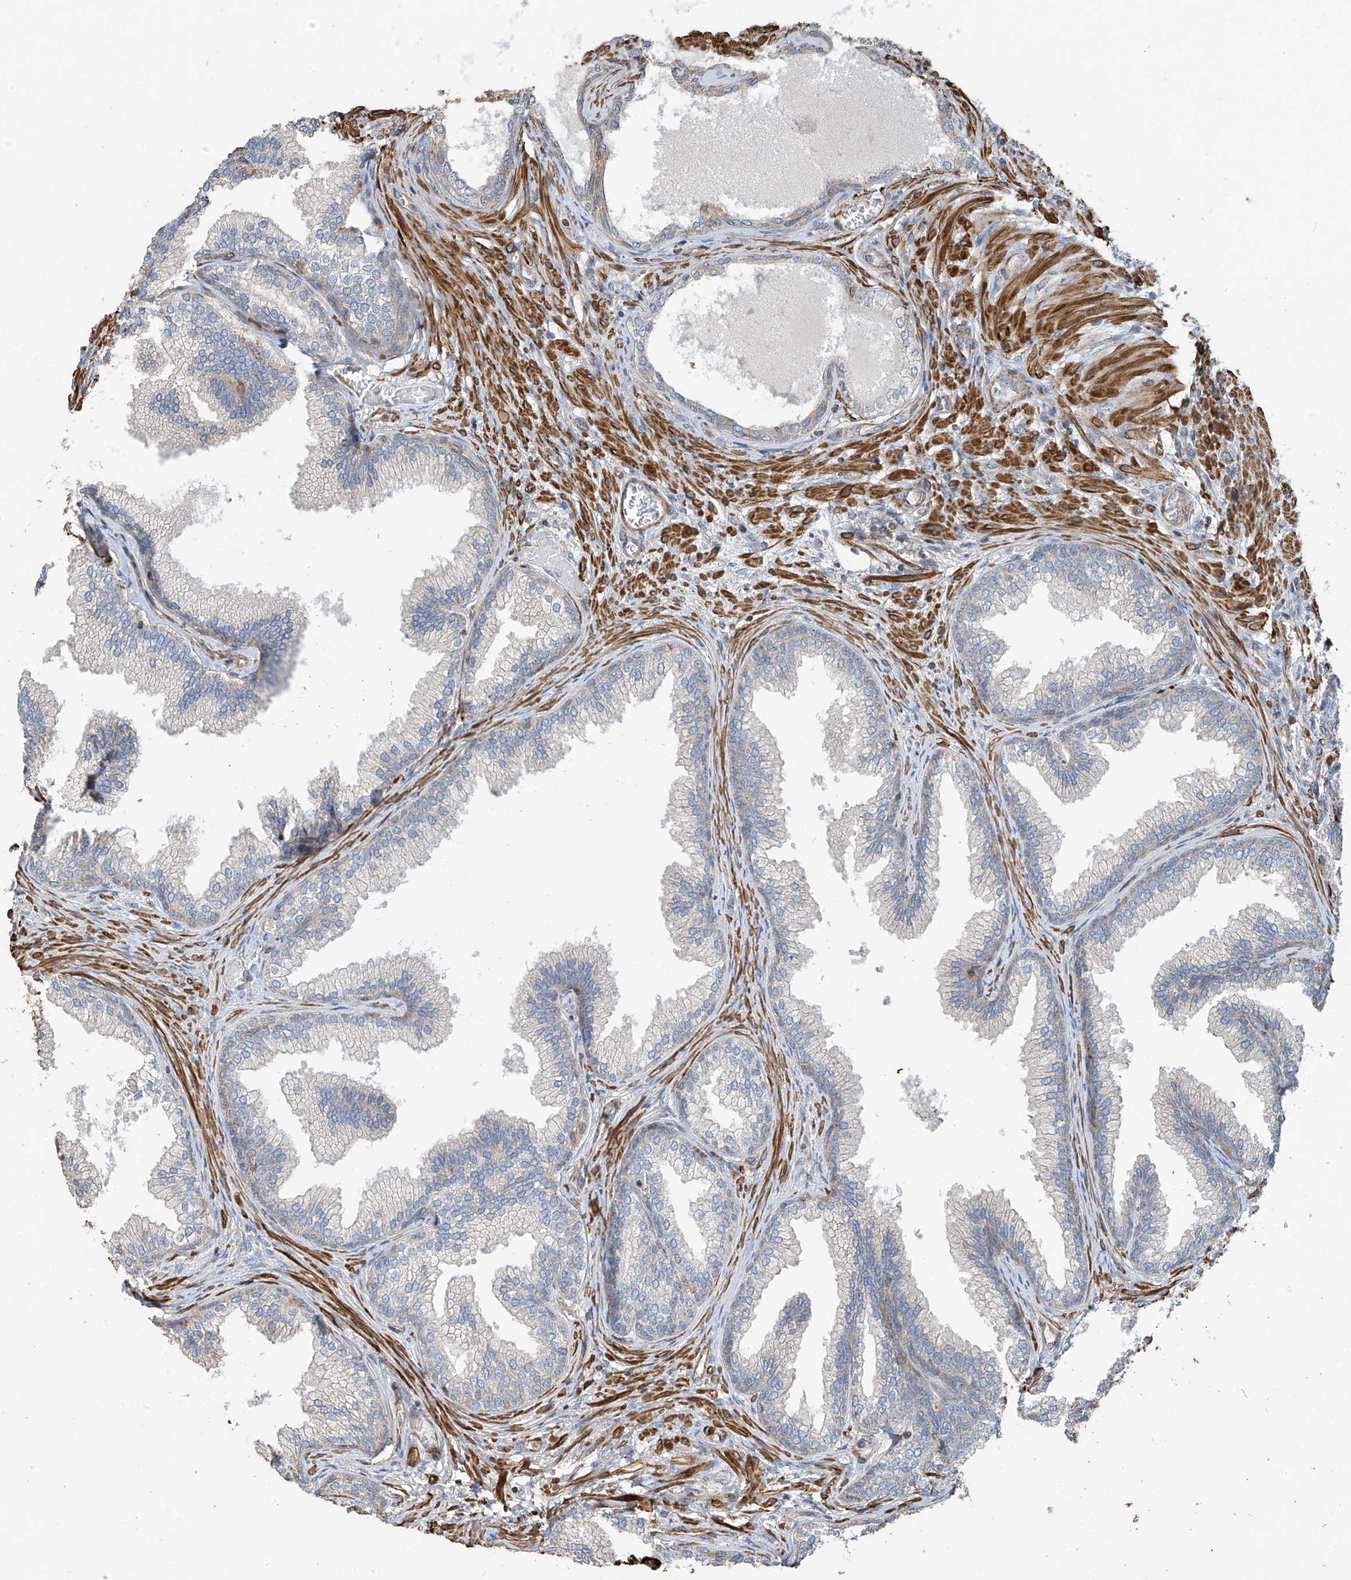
{"staining": {"intensity": "moderate", "quantity": "<25%", "location": "cytoplasmic/membranous"}, "tissue": "prostate", "cell_type": "Glandular cells", "image_type": "normal", "snomed": [{"axis": "morphology", "description": "Normal tissue, NOS"}, {"axis": "topography", "description": "Prostate"}], "caption": "Moderate cytoplasmic/membranous positivity is appreciated in approximately <25% of glandular cells in benign prostate. The staining was performed using DAB, with brown indicating positive protein expression. Nuclei are stained blue with hematoxylin.", "gene": "SLC43A3", "patient": {"sex": "male", "age": 76}}